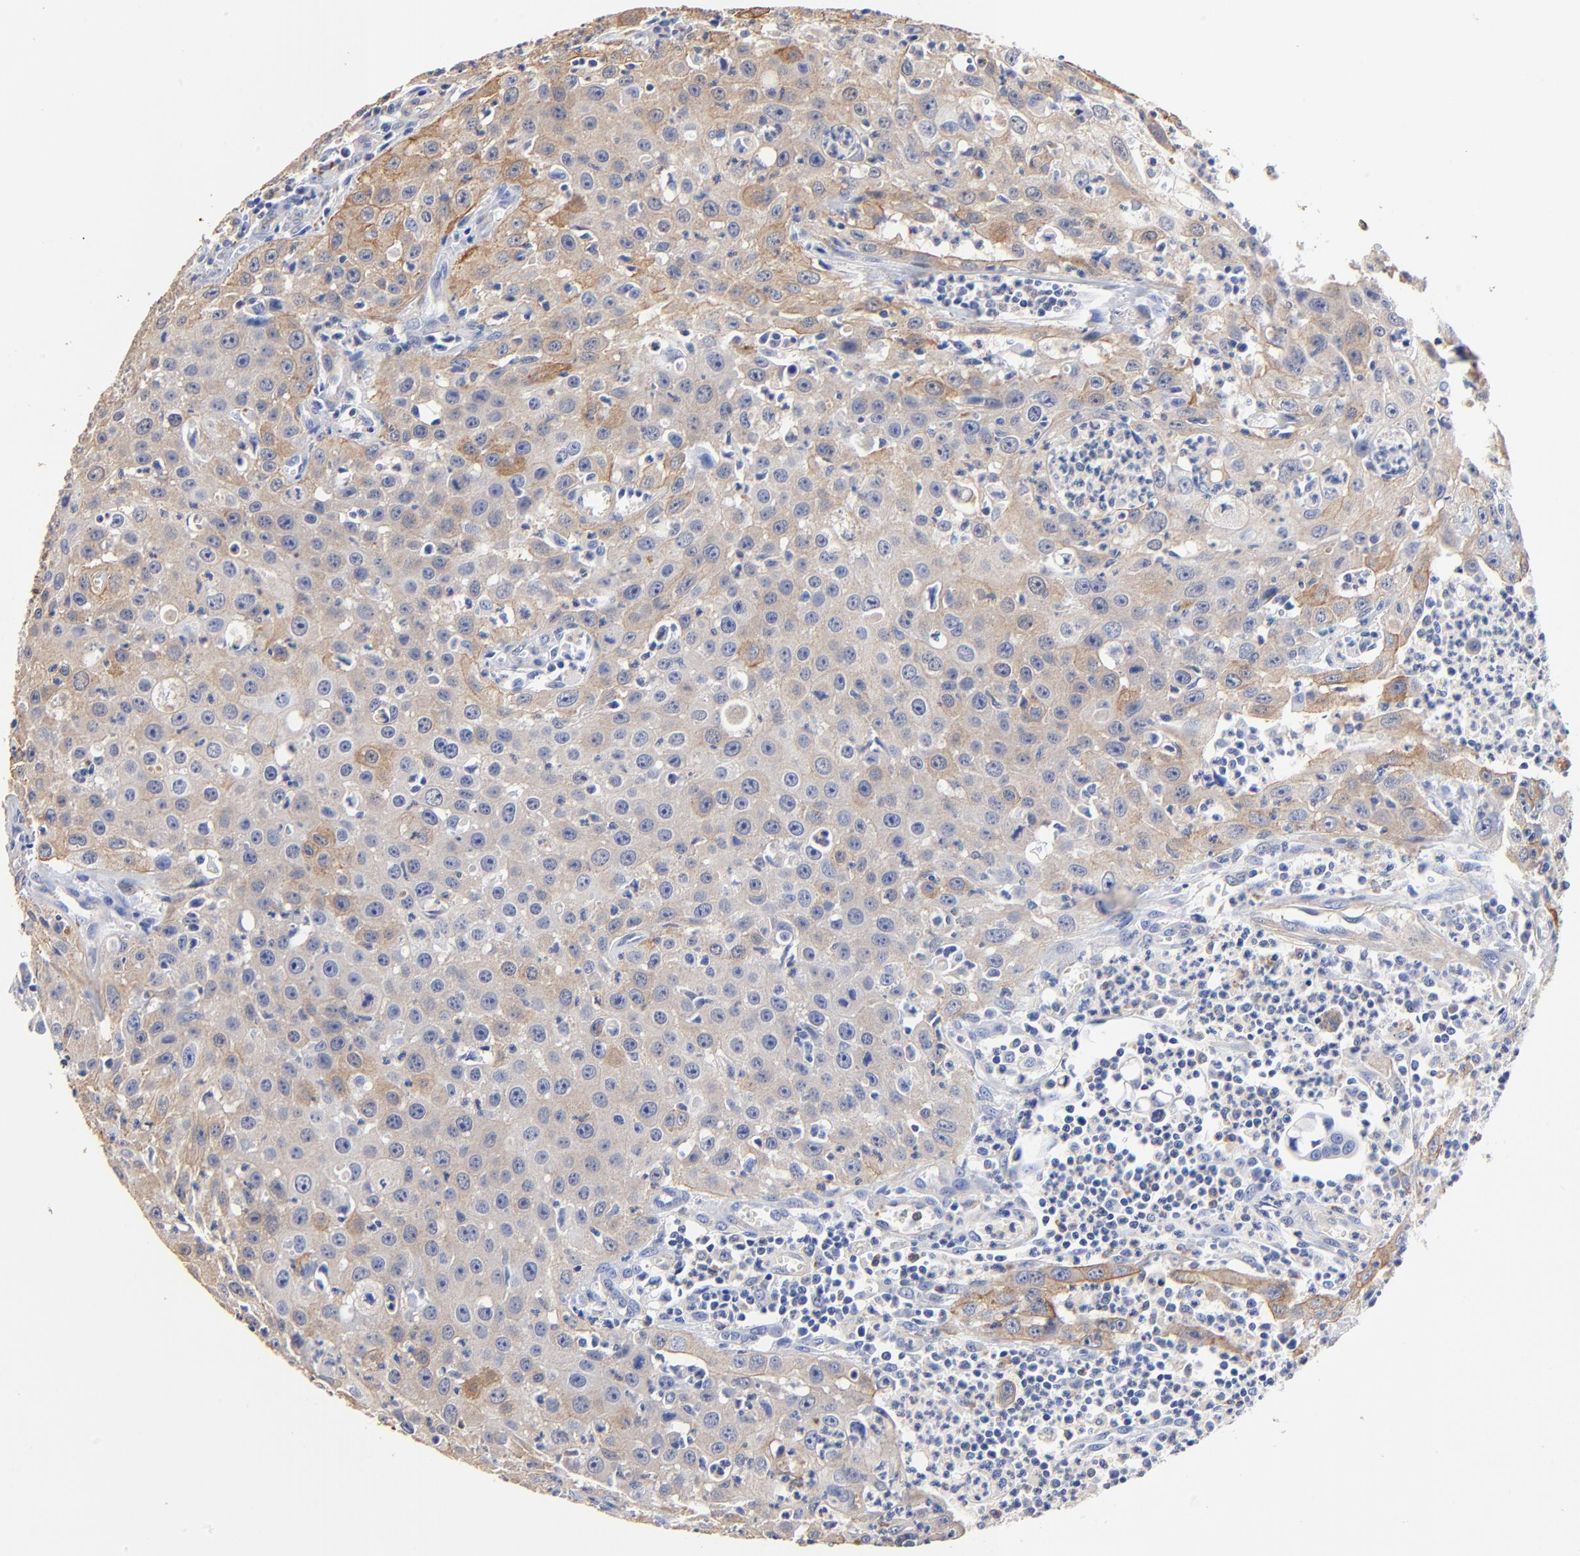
{"staining": {"intensity": "weak", "quantity": ">75%", "location": "cytoplasmic/membranous"}, "tissue": "urothelial cancer", "cell_type": "Tumor cells", "image_type": "cancer", "snomed": [{"axis": "morphology", "description": "Urothelial carcinoma, High grade"}, {"axis": "topography", "description": "Urinary bladder"}], "caption": "Urothelial cancer was stained to show a protein in brown. There is low levels of weak cytoplasmic/membranous staining in about >75% of tumor cells.", "gene": "TAGLN2", "patient": {"sex": "male", "age": 66}}